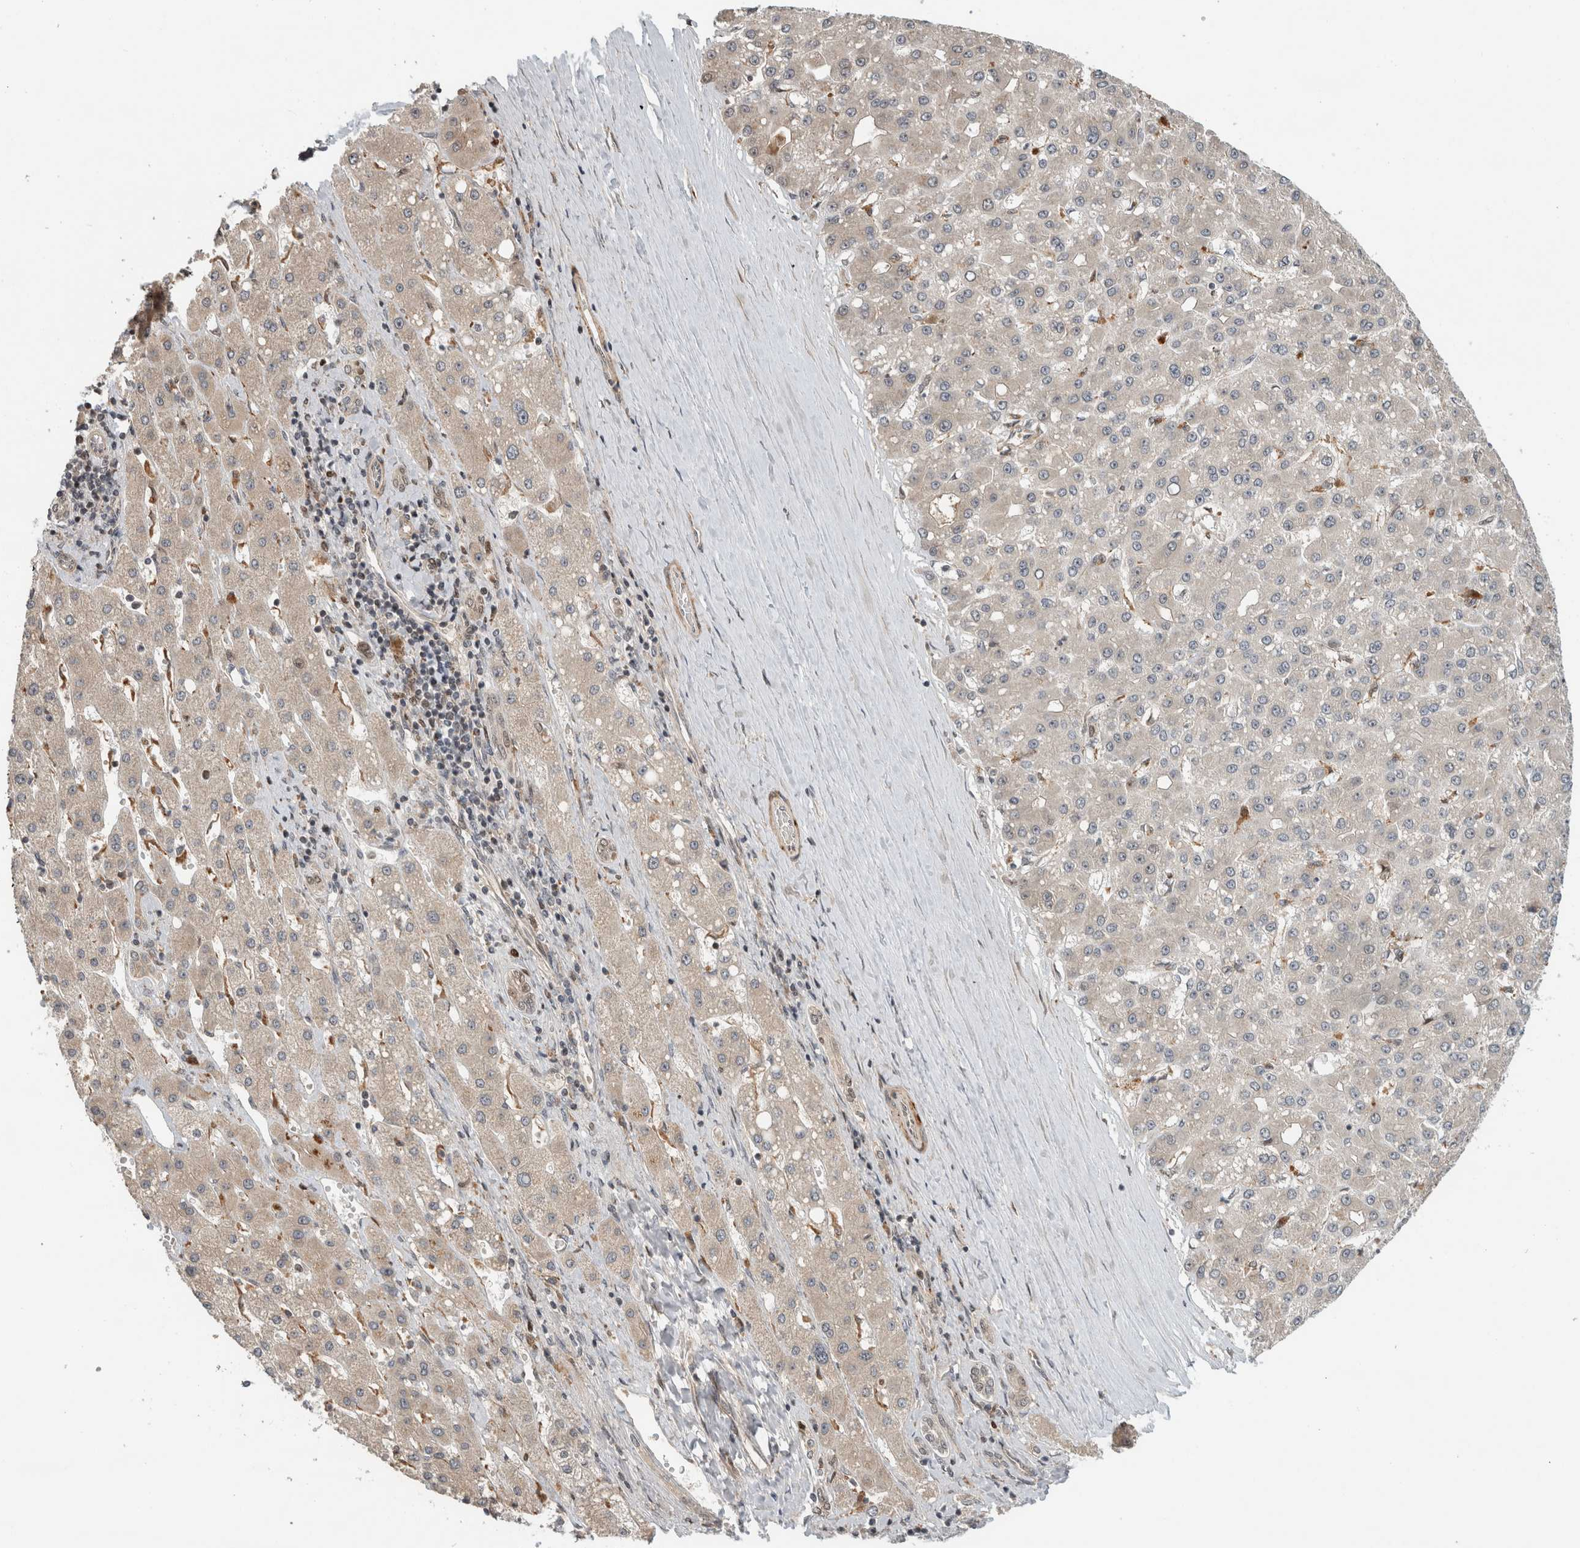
{"staining": {"intensity": "weak", "quantity": "<25%", "location": "cytoplasmic/membranous"}, "tissue": "liver cancer", "cell_type": "Tumor cells", "image_type": "cancer", "snomed": [{"axis": "morphology", "description": "Carcinoma, Hepatocellular, NOS"}, {"axis": "topography", "description": "Liver"}], "caption": "This is an IHC histopathology image of human hepatocellular carcinoma (liver). There is no positivity in tumor cells.", "gene": "INSRR", "patient": {"sex": "male", "age": 67}}